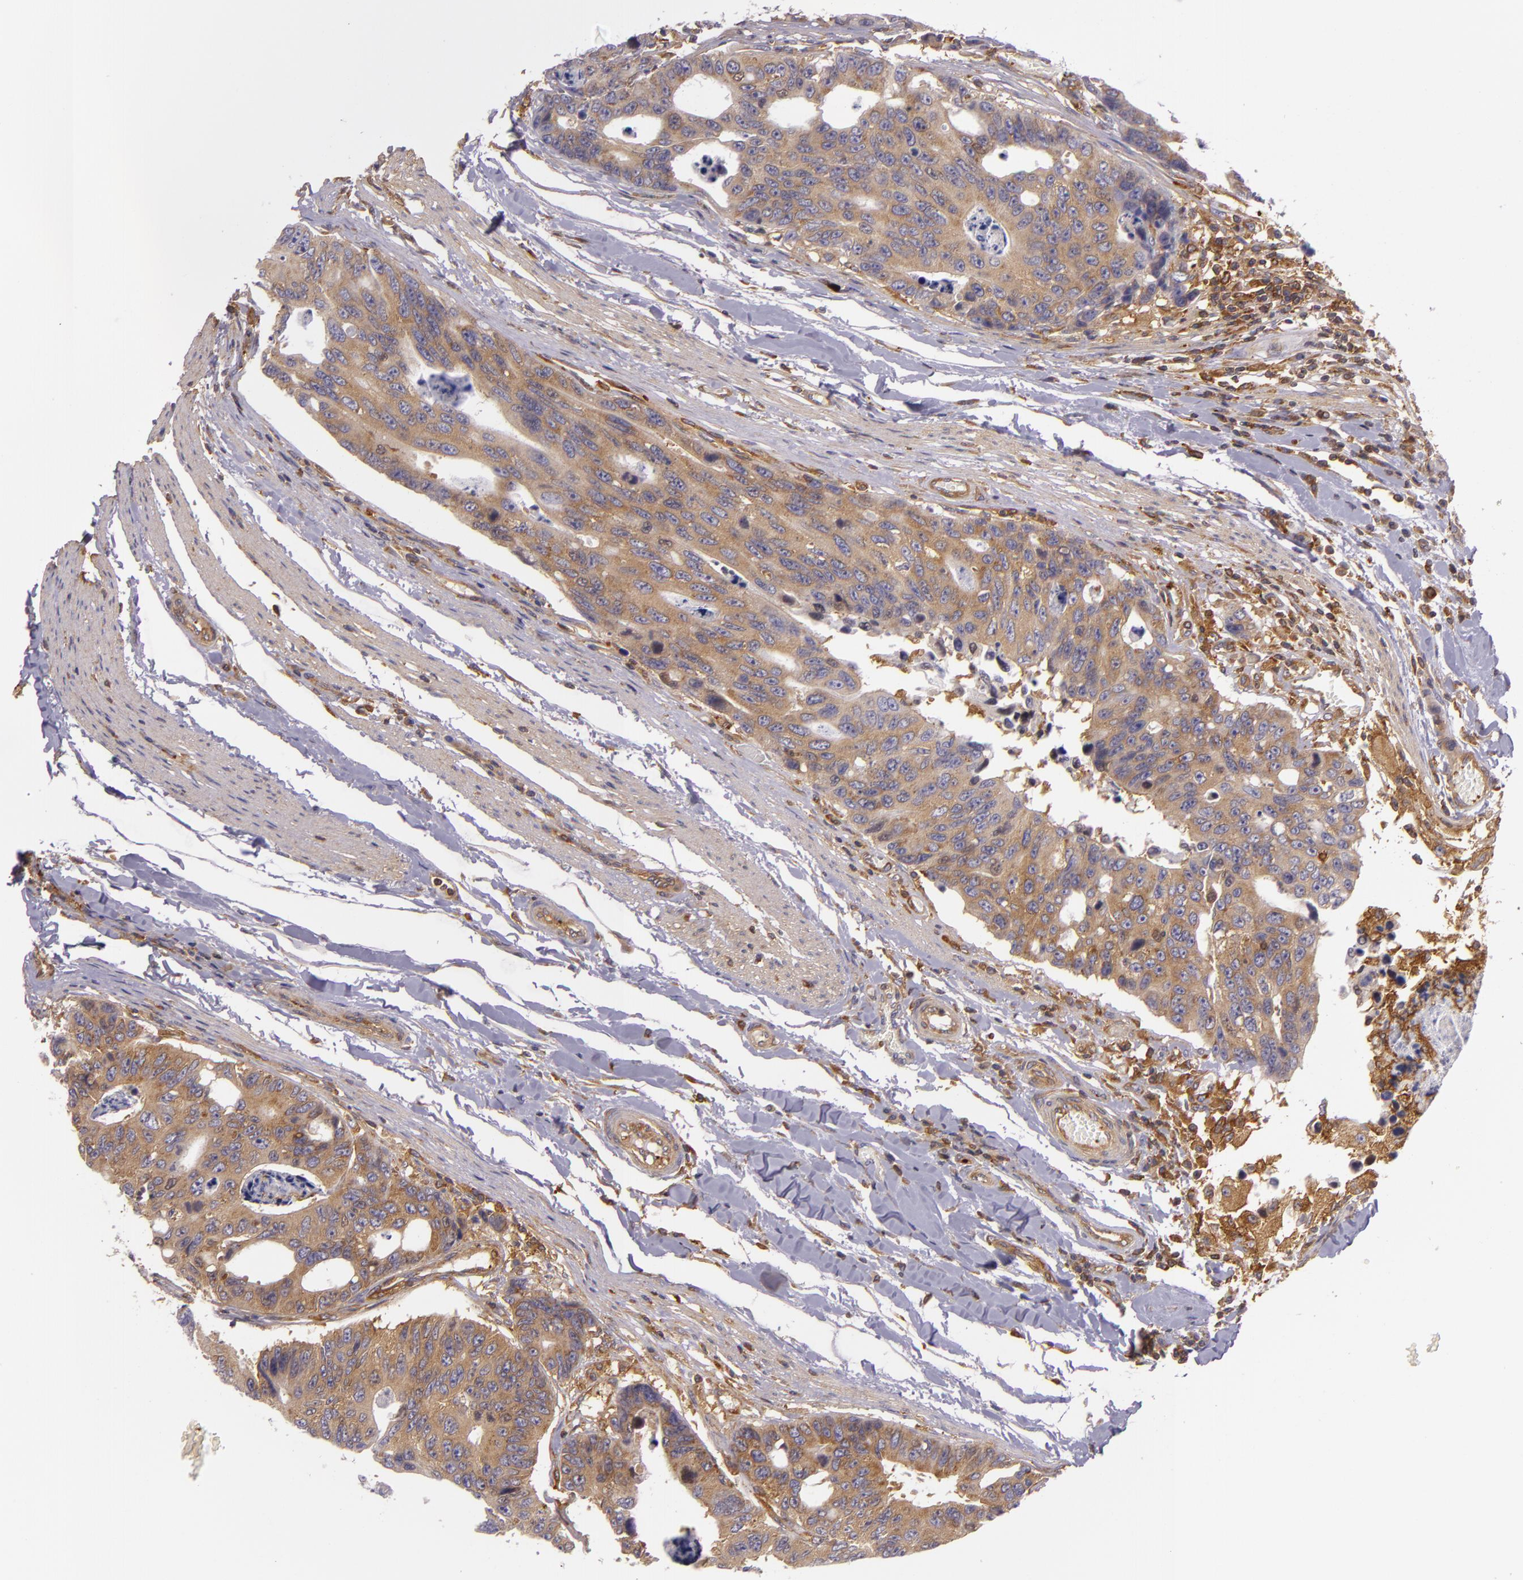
{"staining": {"intensity": "moderate", "quantity": ">75%", "location": "cytoplasmic/membranous"}, "tissue": "colorectal cancer", "cell_type": "Tumor cells", "image_type": "cancer", "snomed": [{"axis": "morphology", "description": "Adenocarcinoma, NOS"}, {"axis": "topography", "description": "Colon"}], "caption": "Immunohistochemical staining of adenocarcinoma (colorectal) displays moderate cytoplasmic/membranous protein positivity in approximately >75% of tumor cells.", "gene": "TLN1", "patient": {"sex": "female", "age": 86}}